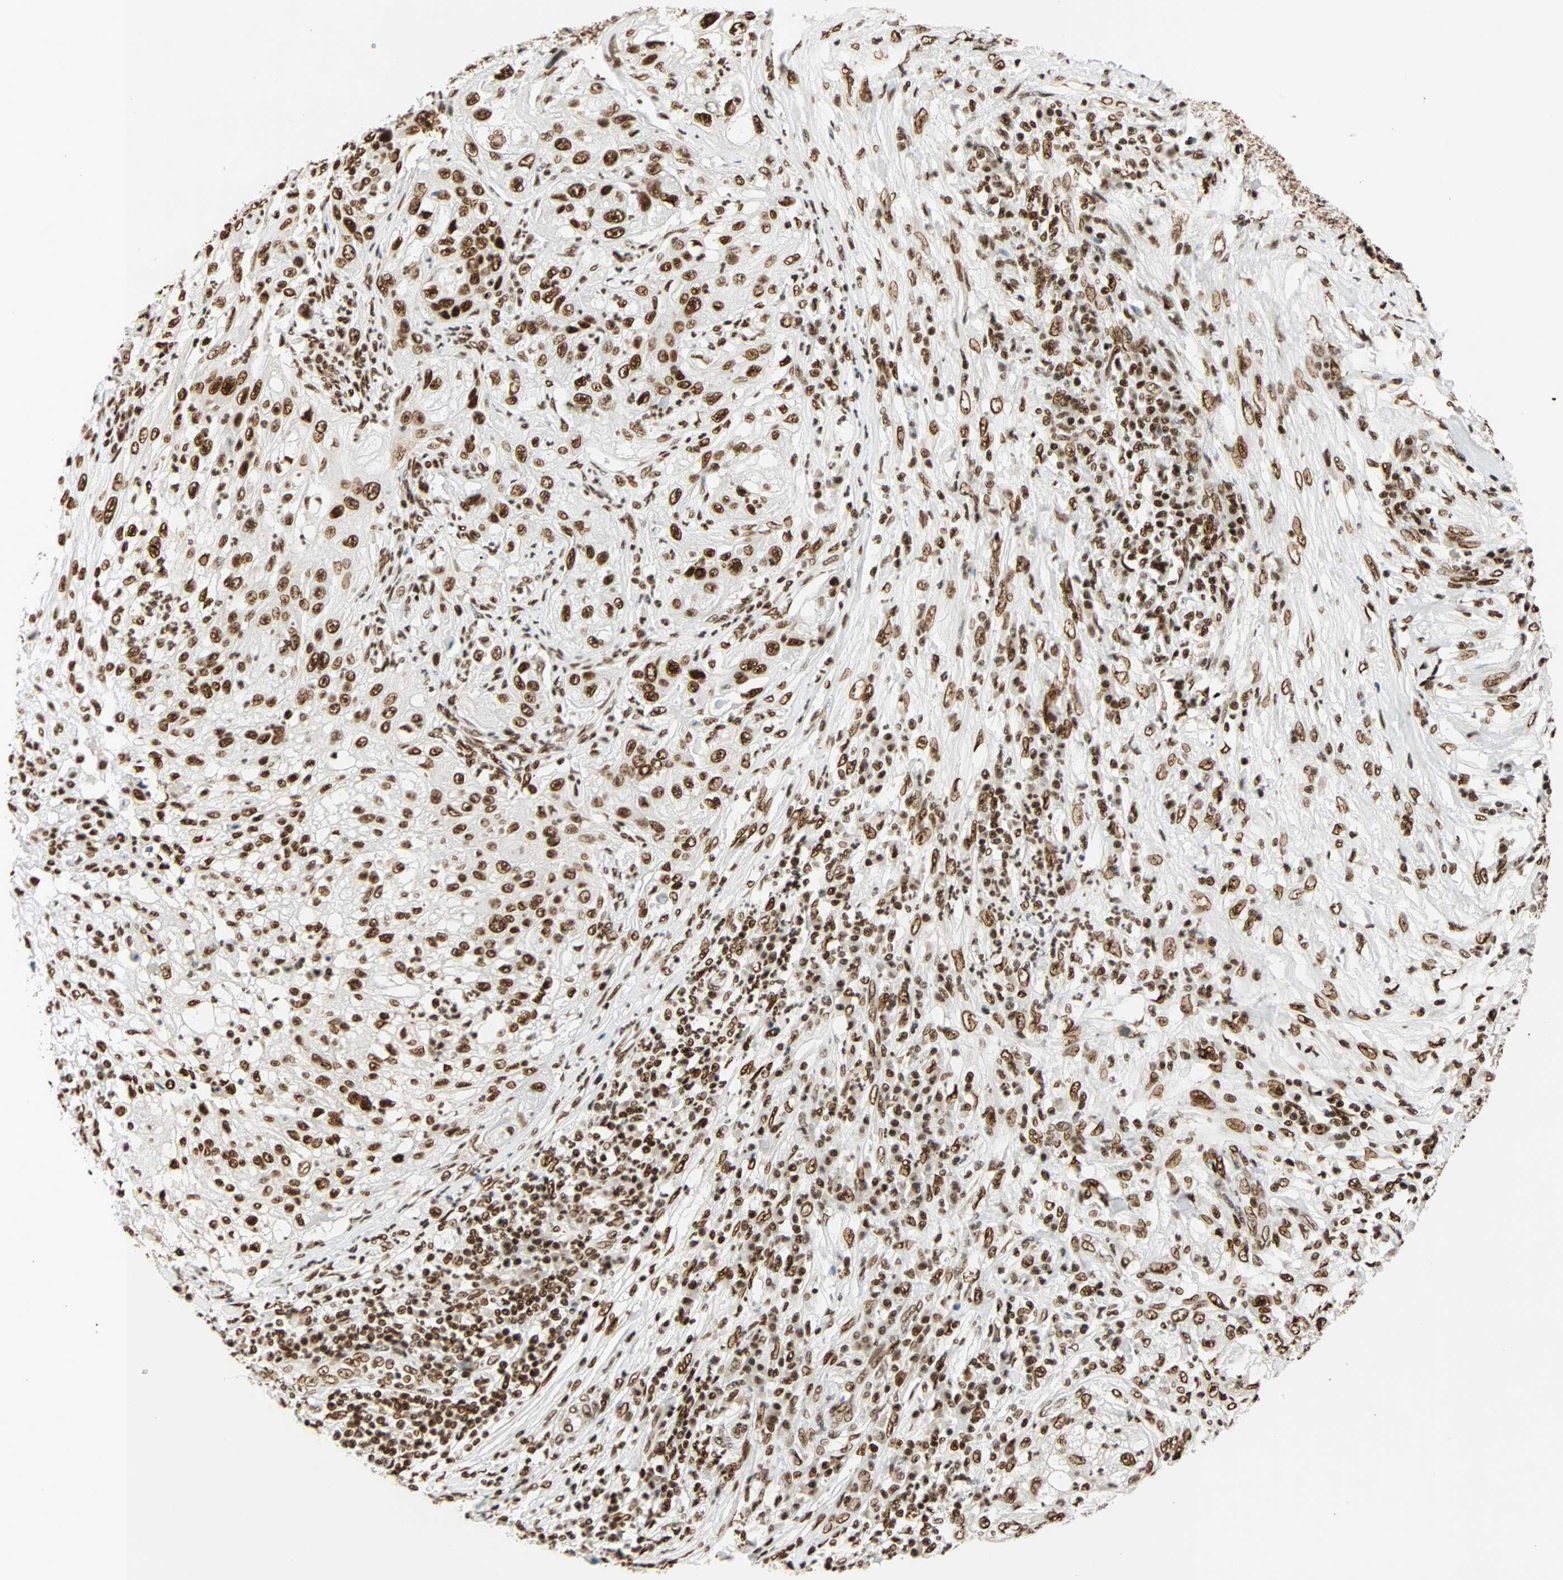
{"staining": {"intensity": "strong", "quantity": ">75%", "location": "nuclear"}, "tissue": "lung cancer", "cell_type": "Tumor cells", "image_type": "cancer", "snomed": [{"axis": "morphology", "description": "Inflammation, NOS"}, {"axis": "morphology", "description": "Squamous cell carcinoma, NOS"}, {"axis": "topography", "description": "Lymph node"}, {"axis": "topography", "description": "Soft tissue"}, {"axis": "topography", "description": "Lung"}], "caption": "The immunohistochemical stain highlights strong nuclear positivity in tumor cells of squamous cell carcinoma (lung) tissue.", "gene": "CDK12", "patient": {"sex": "male", "age": 66}}